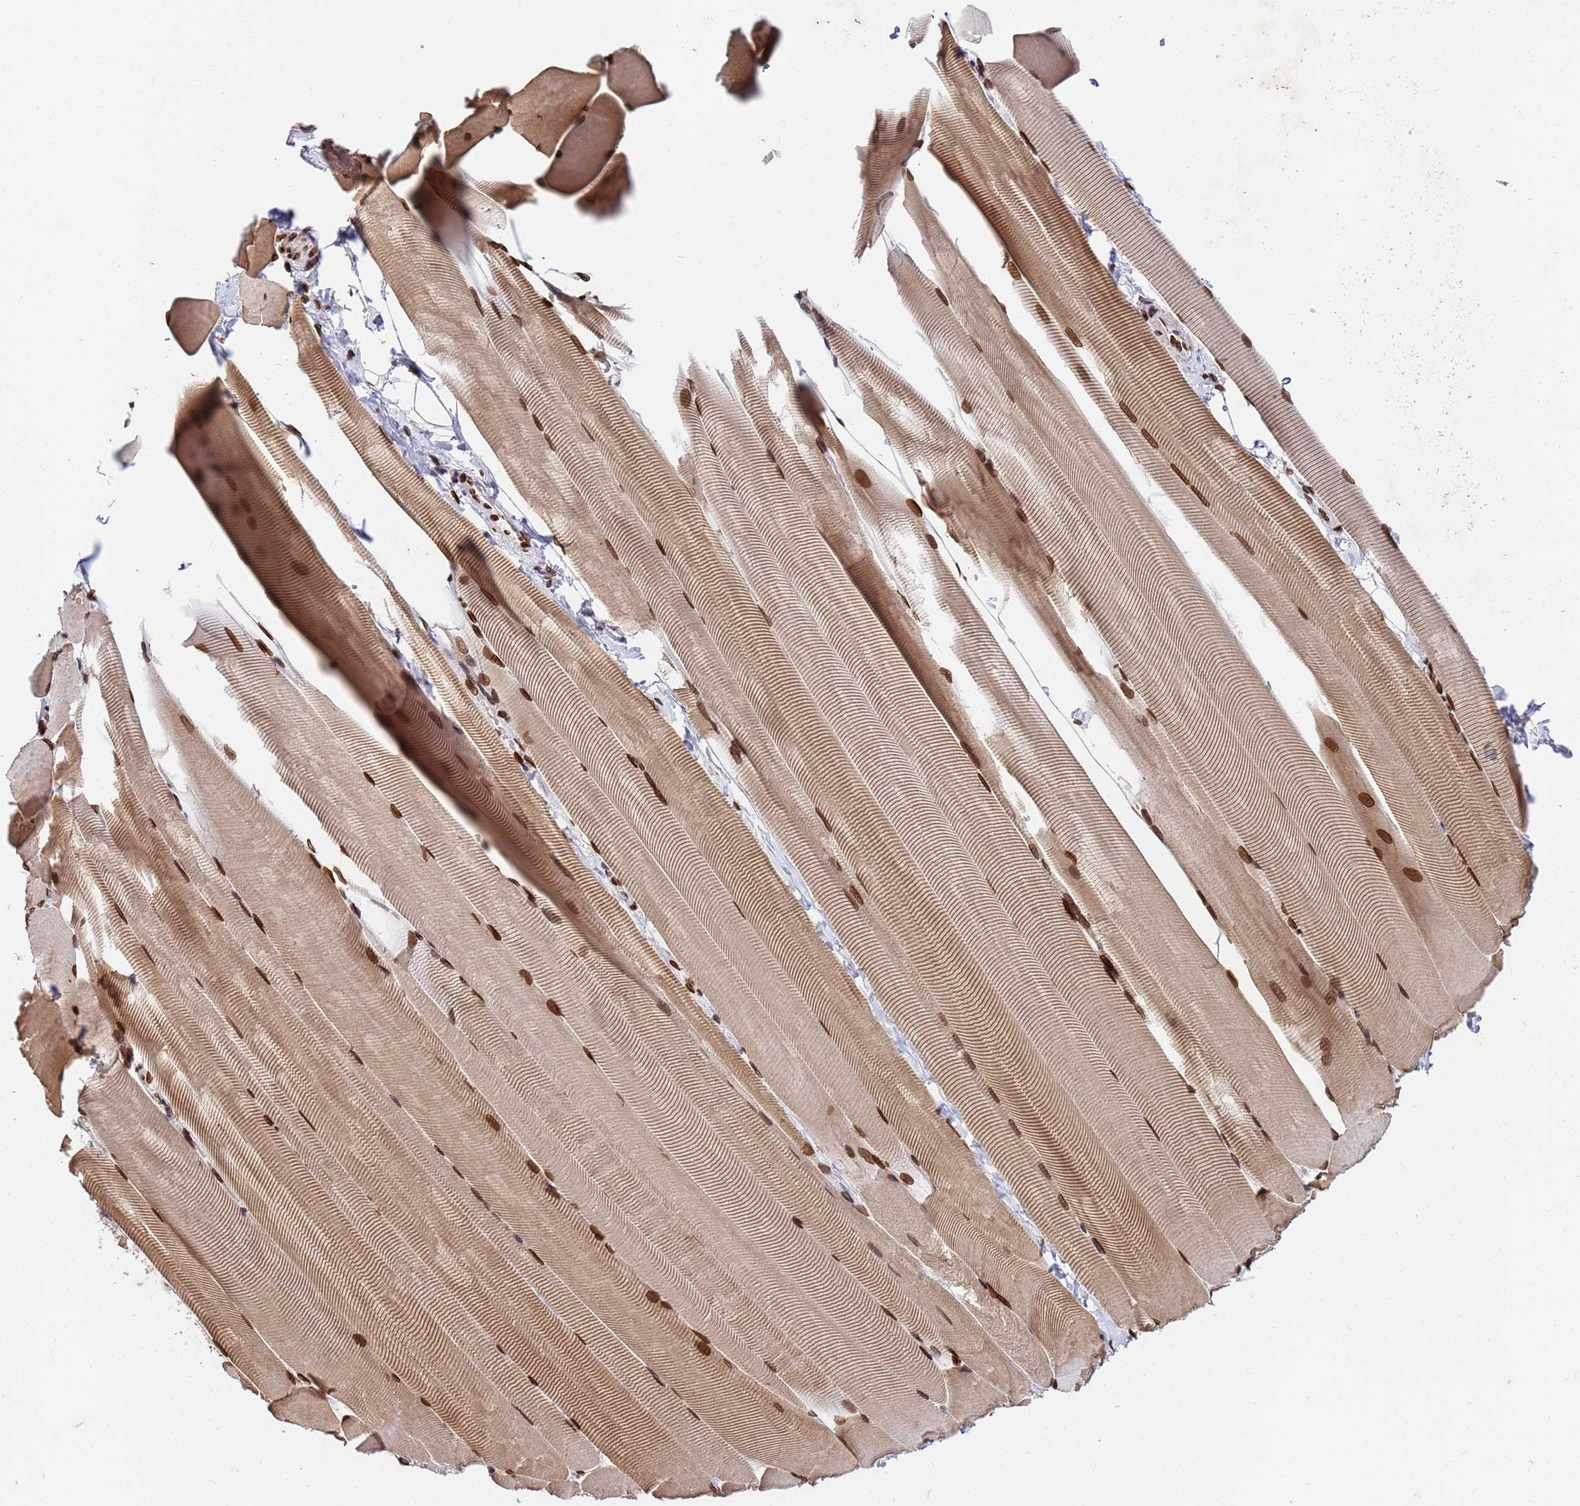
{"staining": {"intensity": "moderate", "quantity": ">75%", "location": "cytoplasmic/membranous,nuclear"}, "tissue": "skeletal muscle", "cell_type": "Myocytes", "image_type": "normal", "snomed": [{"axis": "morphology", "description": "Normal tissue, NOS"}, {"axis": "topography", "description": "Skeletal muscle"}], "caption": "Unremarkable skeletal muscle reveals moderate cytoplasmic/membranous,nuclear staining in about >75% of myocytes.", "gene": "GPR135", "patient": {"sex": "male", "age": 25}}